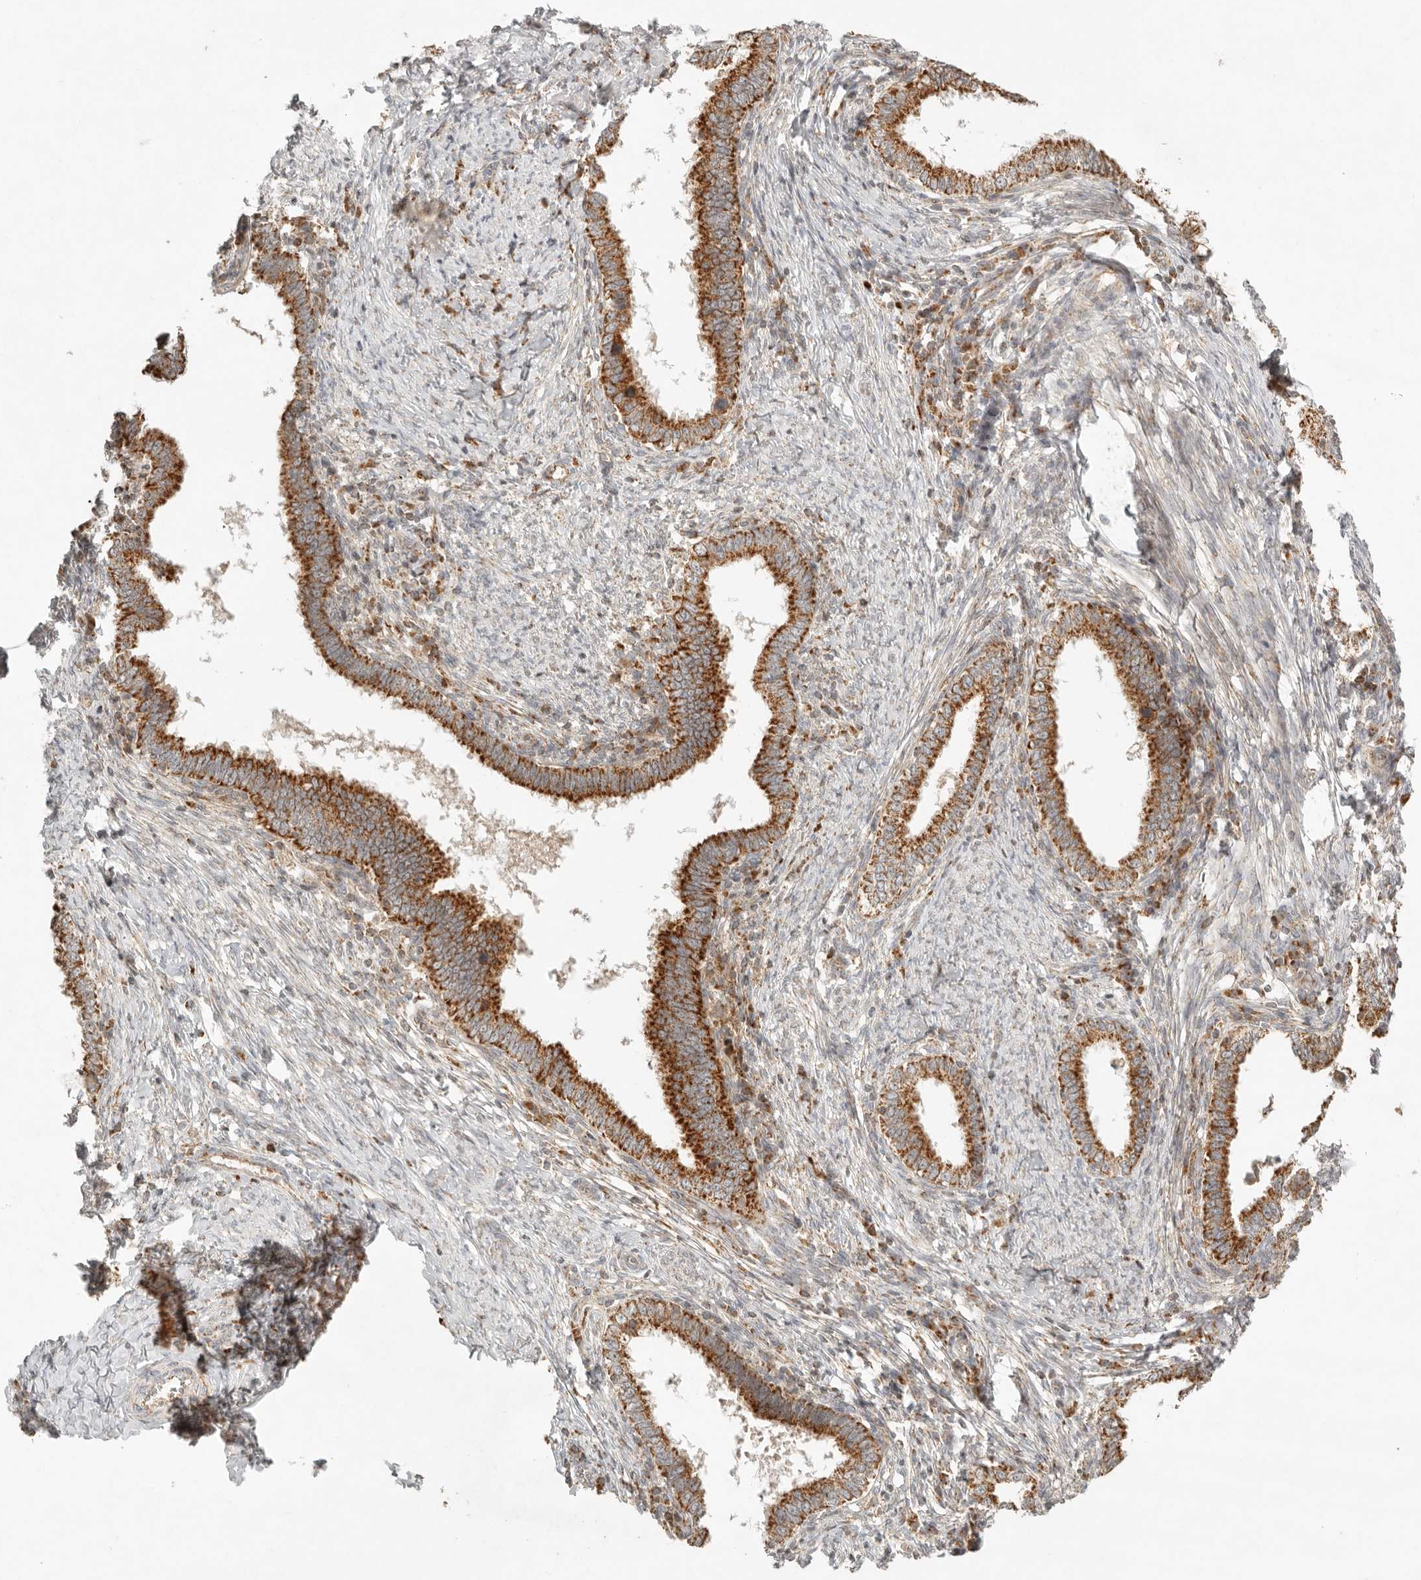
{"staining": {"intensity": "strong", "quantity": ">75%", "location": "cytoplasmic/membranous"}, "tissue": "cervical cancer", "cell_type": "Tumor cells", "image_type": "cancer", "snomed": [{"axis": "morphology", "description": "Adenocarcinoma, NOS"}, {"axis": "topography", "description": "Cervix"}], "caption": "Cervical adenocarcinoma stained with IHC demonstrates strong cytoplasmic/membranous staining in approximately >75% of tumor cells. (DAB IHC, brown staining for protein, blue staining for nuclei).", "gene": "MRPL55", "patient": {"sex": "female", "age": 36}}